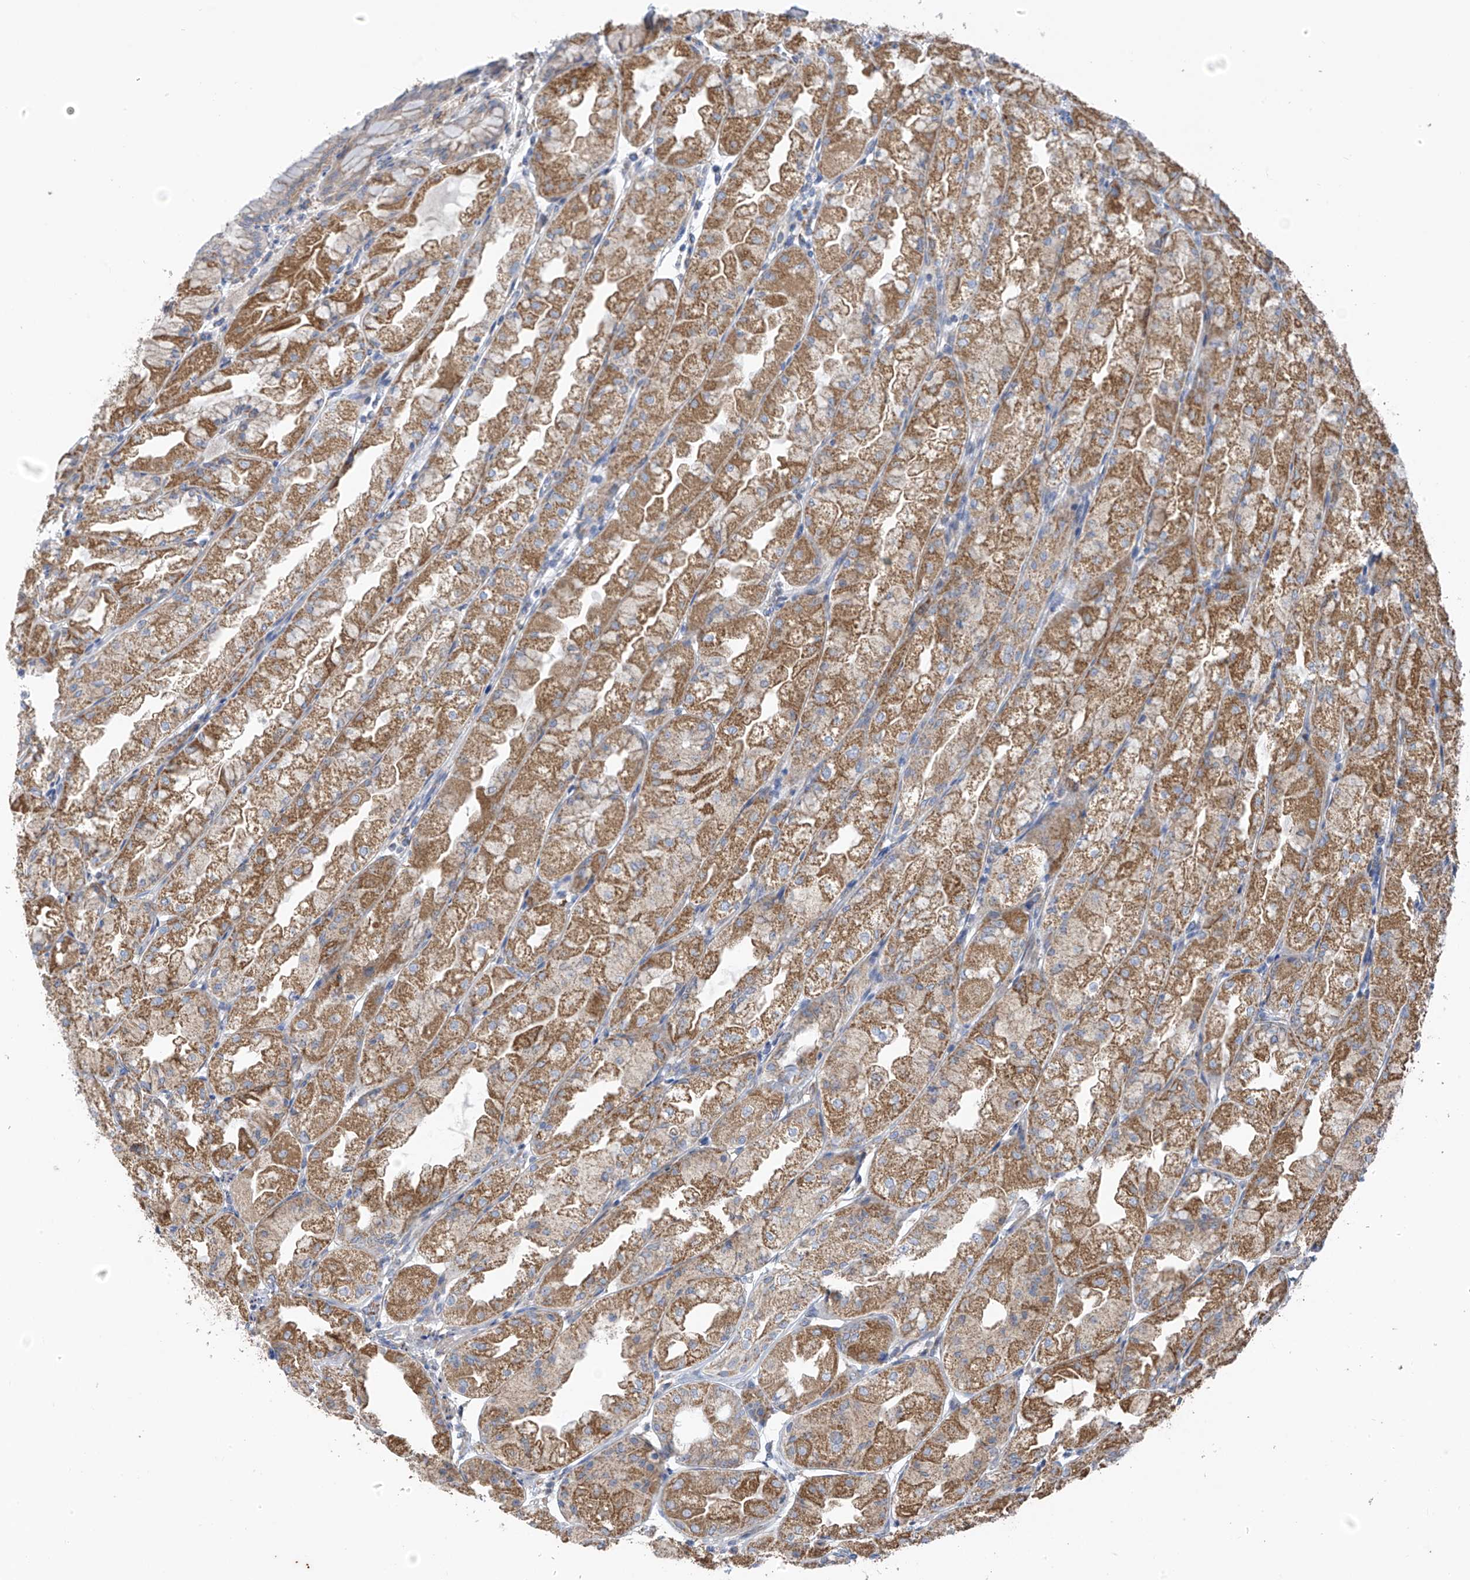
{"staining": {"intensity": "moderate", "quantity": ">75%", "location": "cytoplasmic/membranous"}, "tissue": "stomach", "cell_type": "Glandular cells", "image_type": "normal", "snomed": [{"axis": "morphology", "description": "Normal tissue, NOS"}, {"axis": "topography", "description": "Stomach, upper"}], "caption": "This image shows benign stomach stained with immunohistochemistry to label a protein in brown. The cytoplasmic/membranous of glandular cells show moderate positivity for the protein. Nuclei are counter-stained blue.", "gene": "EOMES", "patient": {"sex": "male", "age": 47}}